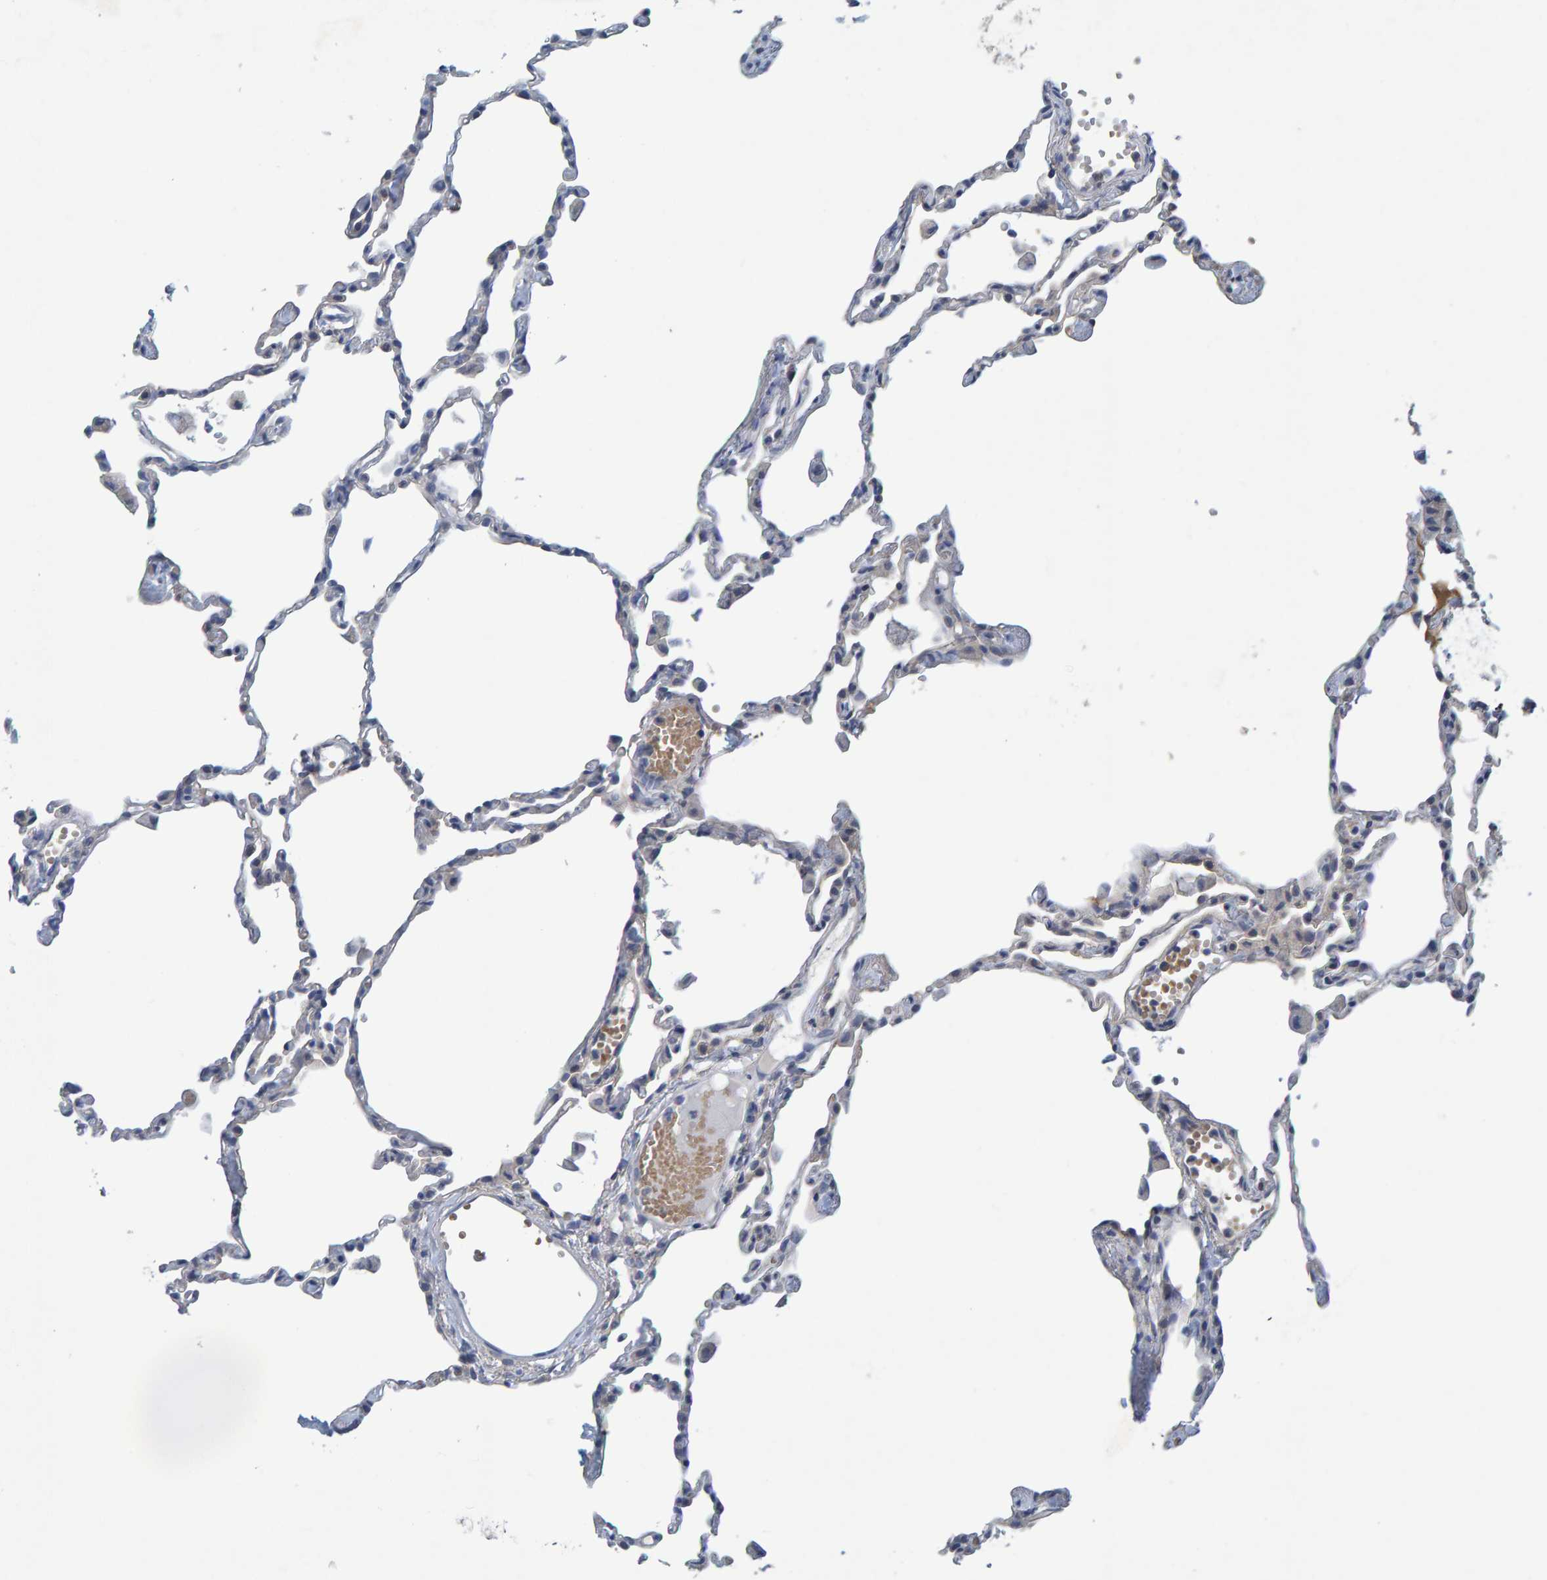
{"staining": {"intensity": "negative", "quantity": "none", "location": "none"}, "tissue": "lung", "cell_type": "Alveolar cells", "image_type": "normal", "snomed": [{"axis": "morphology", "description": "Normal tissue, NOS"}, {"axis": "topography", "description": "Lung"}], "caption": "A photomicrograph of lung stained for a protein shows no brown staining in alveolar cells. (Immunohistochemistry, brightfield microscopy, high magnification).", "gene": "ALAD", "patient": {"sex": "female", "age": 49}}